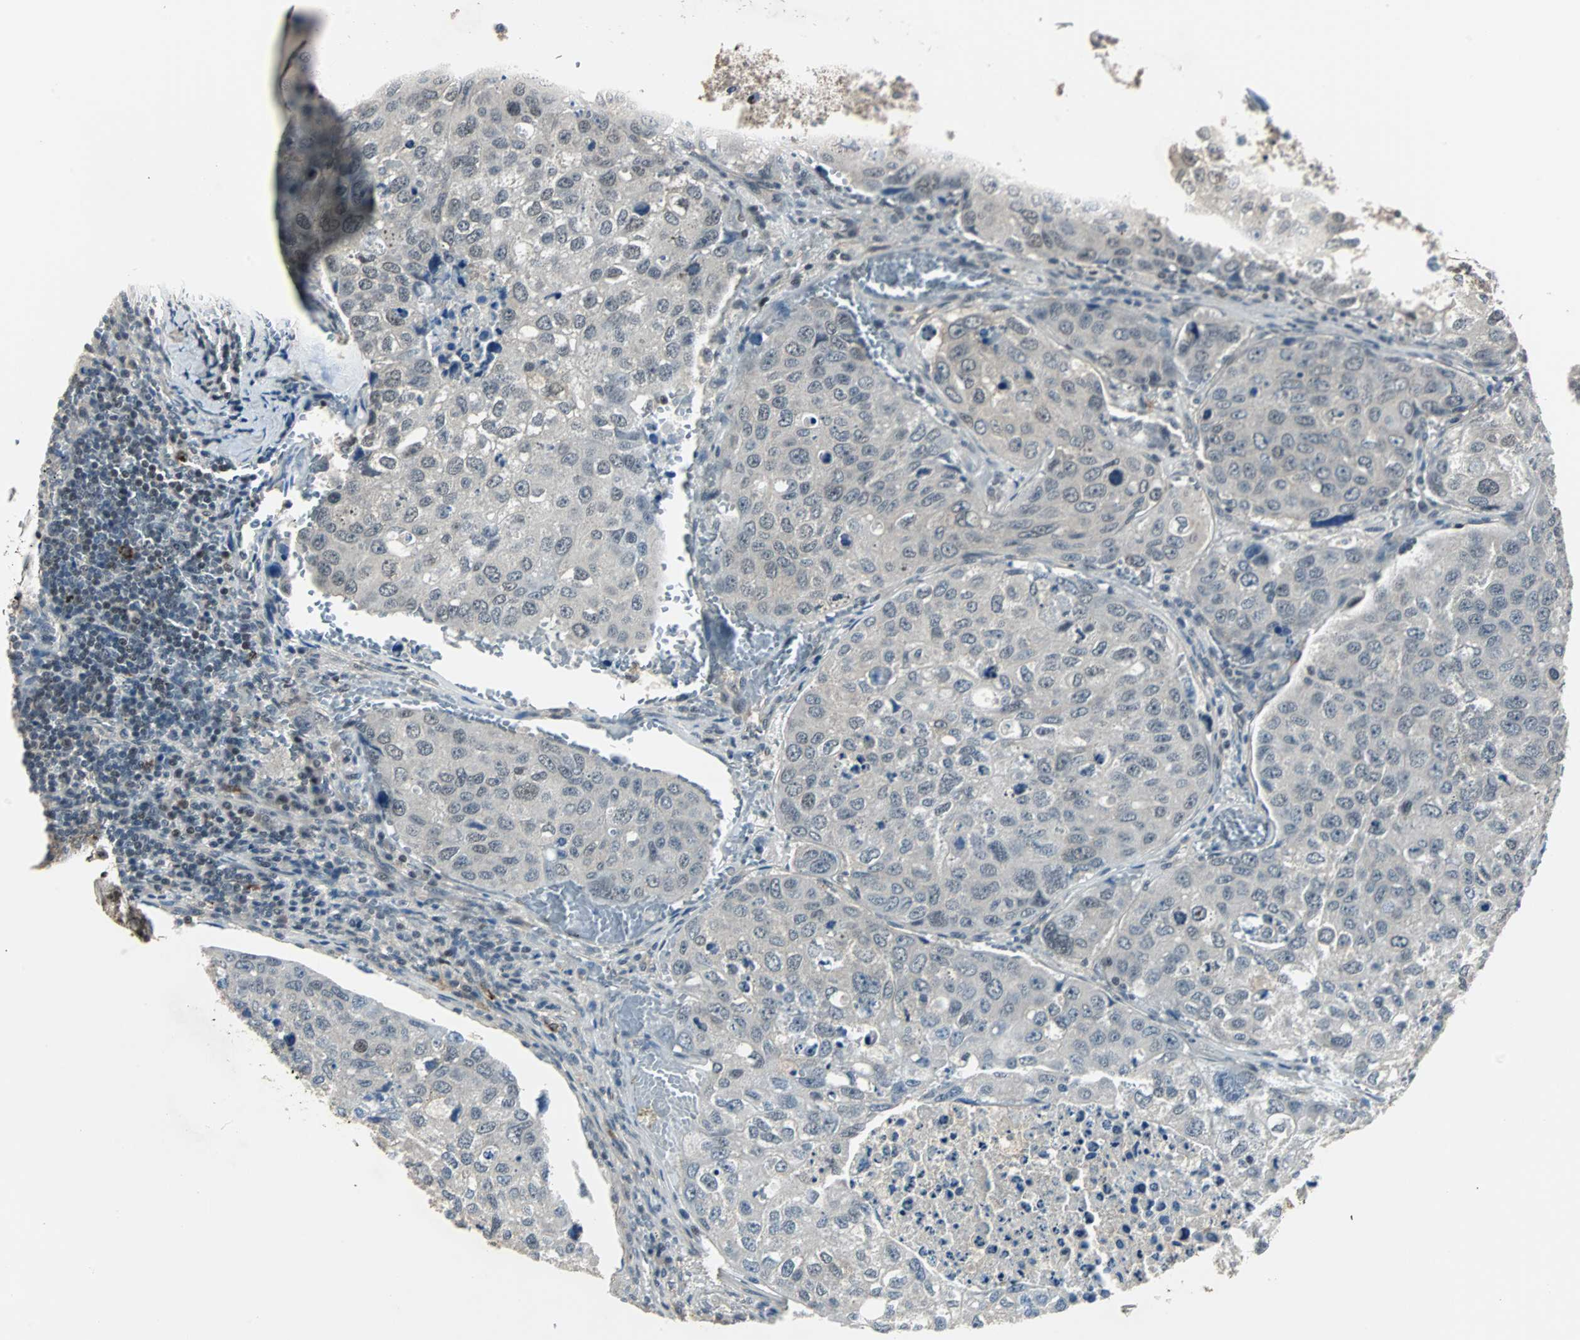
{"staining": {"intensity": "negative", "quantity": "none", "location": "none"}, "tissue": "urothelial cancer", "cell_type": "Tumor cells", "image_type": "cancer", "snomed": [{"axis": "morphology", "description": "Urothelial carcinoma, High grade"}, {"axis": "topography", "description": "Lymph node"}, {"axis": "topography", "description": "Urinary bladder"}], "caption": "IHC of high-grade urothelial carcinoma shows no positivity in tumor cells. (Immunohistochemistry (ihc), brightfield microscopy, high magnification).", "gene": "MKX", "patient": {"sex": "male", "age": 51}}